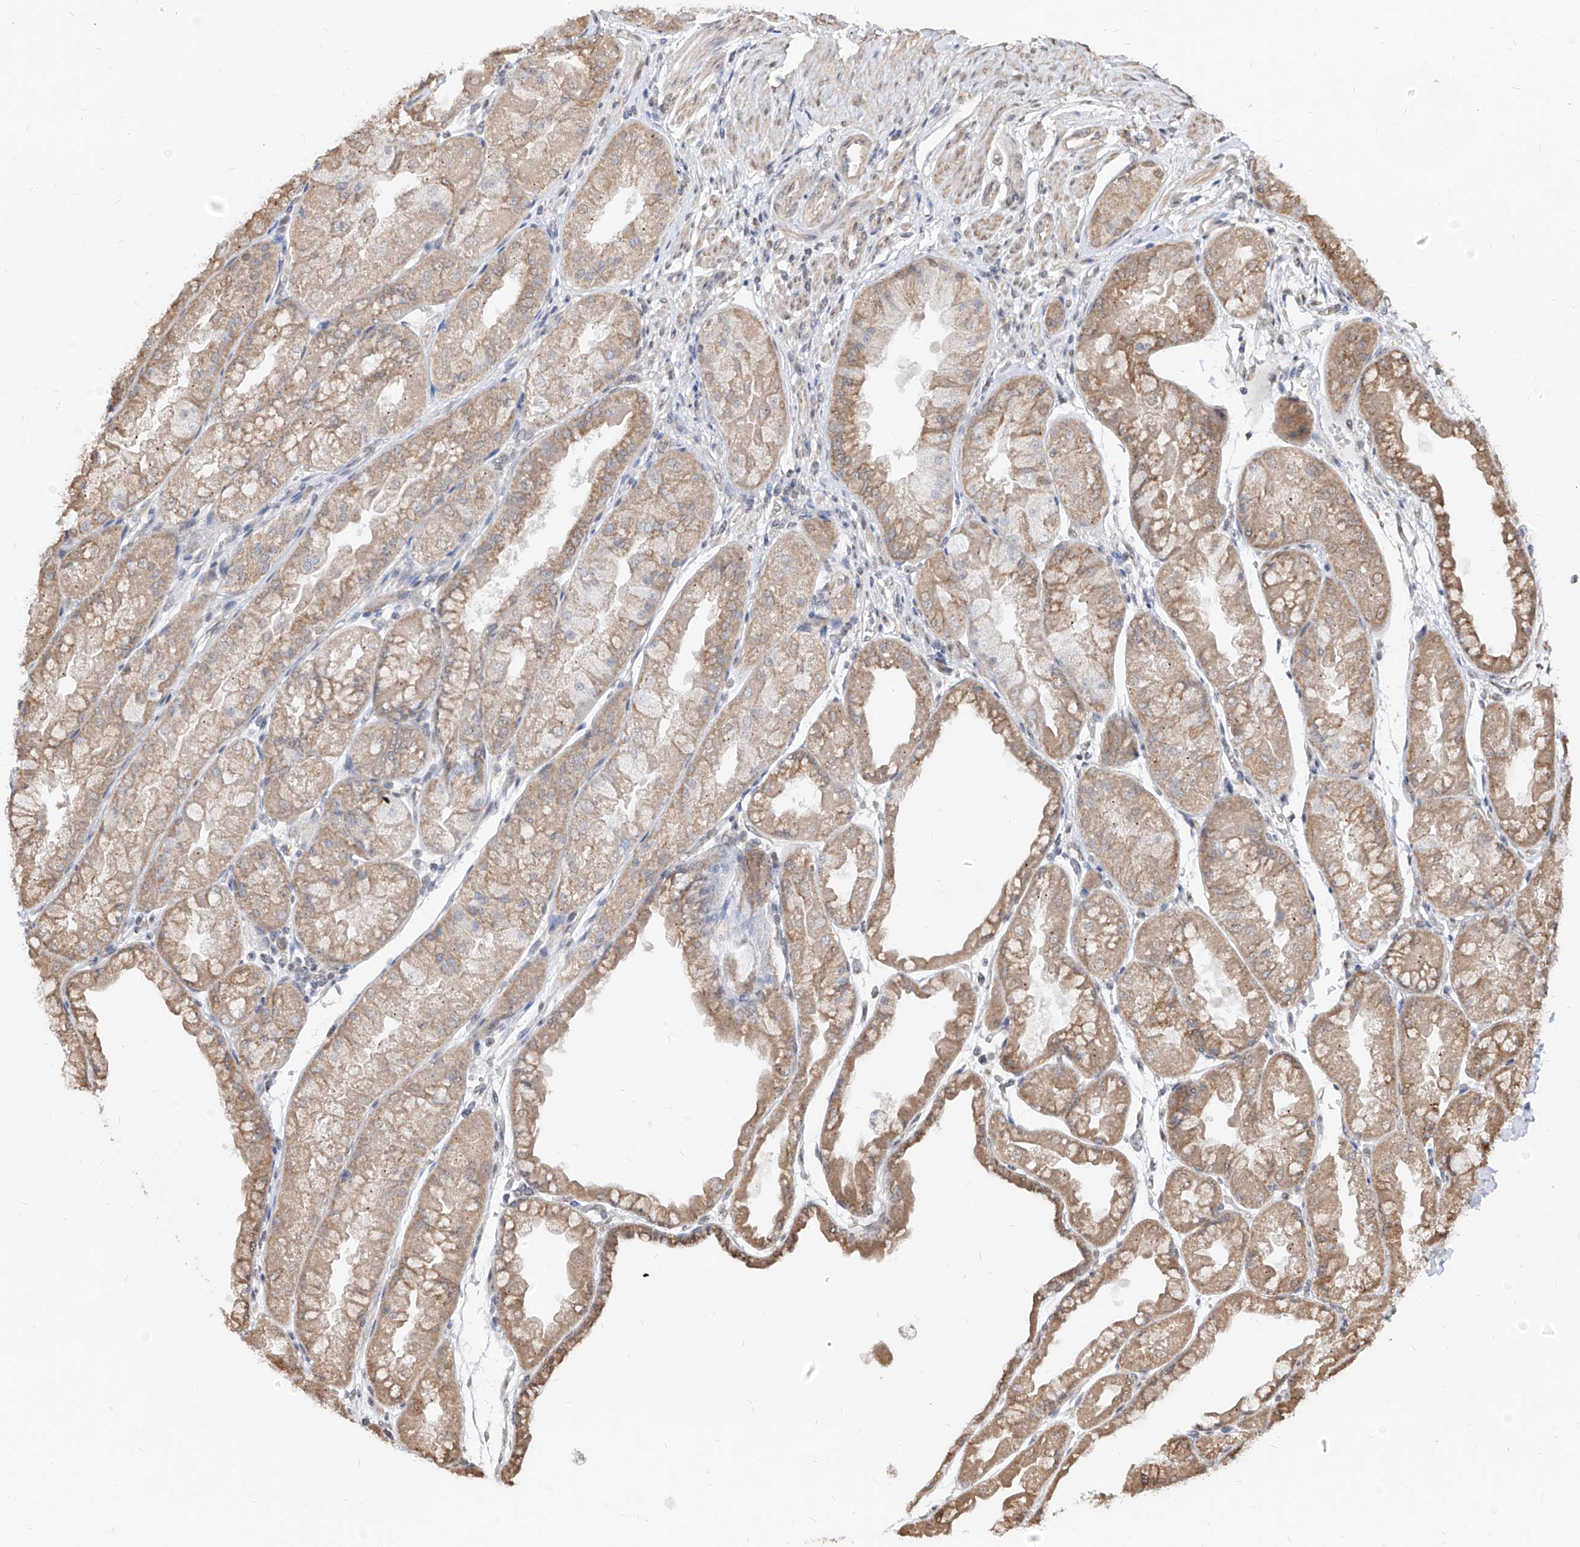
{"staining": {"intensity": "moderate", "quantity": ">75%", "location": "cytoplasmic/membranous"}, "tissue": "stomach", "cell_type": "Glandular cells", "image_type": "normal", "snomed": [{"axis": "morphology", "description": "Normal tissue, NOS"}, {"axis": "topography", "description": "Stomach, upper"}], "caption": "Immunohistochemistry (IHC) (DAB (3,3'-diaminobenzidine)) staining of normal stomach exhibits moderate cytoplasmic/membranous protein positivity in about >75% of glandular cells. Ihc stains the protein of interest in brown and the nuclei are stained blue.", "gene": "C8orf82", "patient": {"sex": "male", "age": 47}}